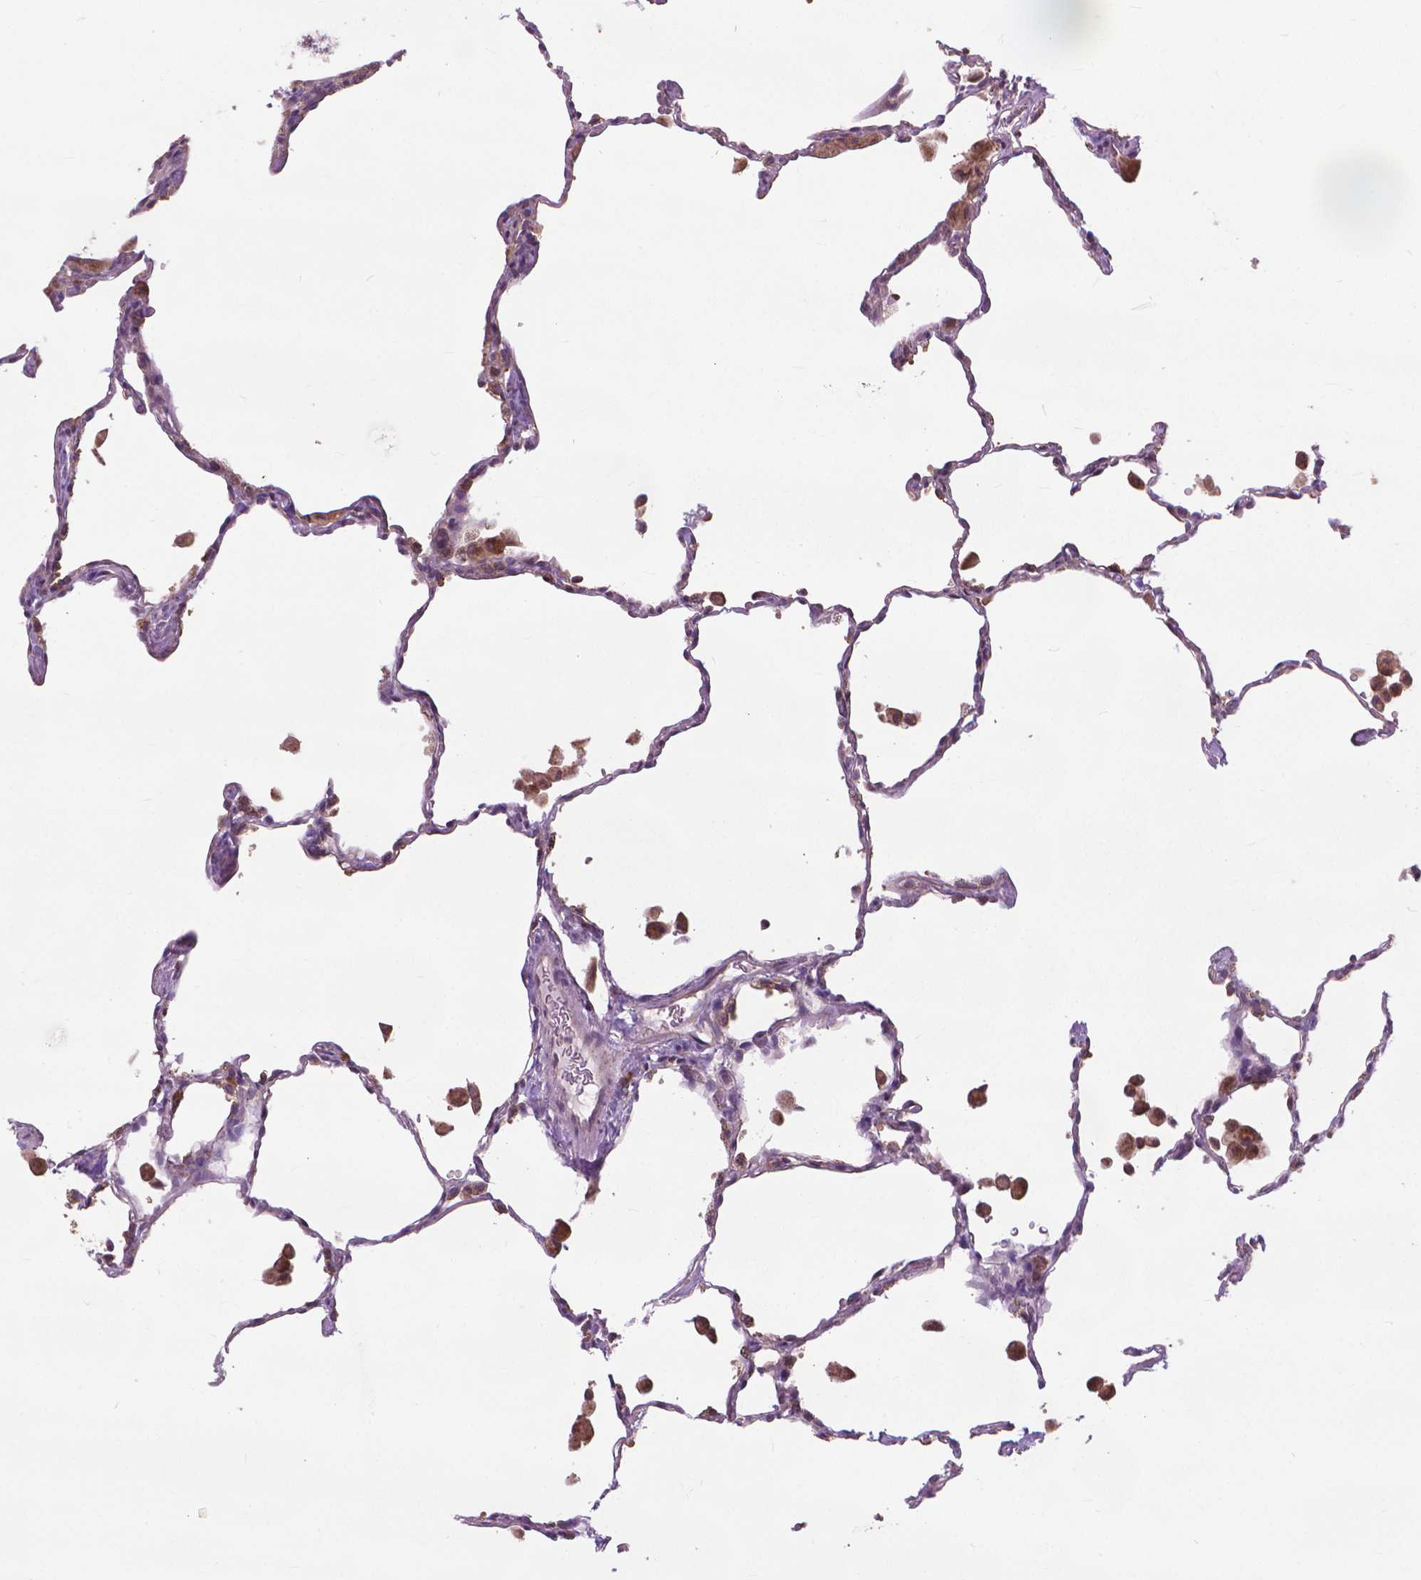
{"staining": {"intensity": "weak", "quantity": "25%-75%", "location": "cytoplasmic/membranous"}, "tissue": "lung", "cell_type": "Alveolar cells", "image_type": "normal", "snomed": [{"axis": "morphology", "description": "Normal tissue, NOS"}, {"axis": "topography", "description": "Lung"}], "caption": "IHC photomicrograph of normal lung: human lung stained using immunohistochemistry (IHC) reveals low levels of weak protein expression localized specifically in the cytoplasmic/membranous of alveolar cells, appearing as a cytoplasmic/membranous brown color.", "gene": "NUDT1", "patient": {"sex": "female", "age": 47}}